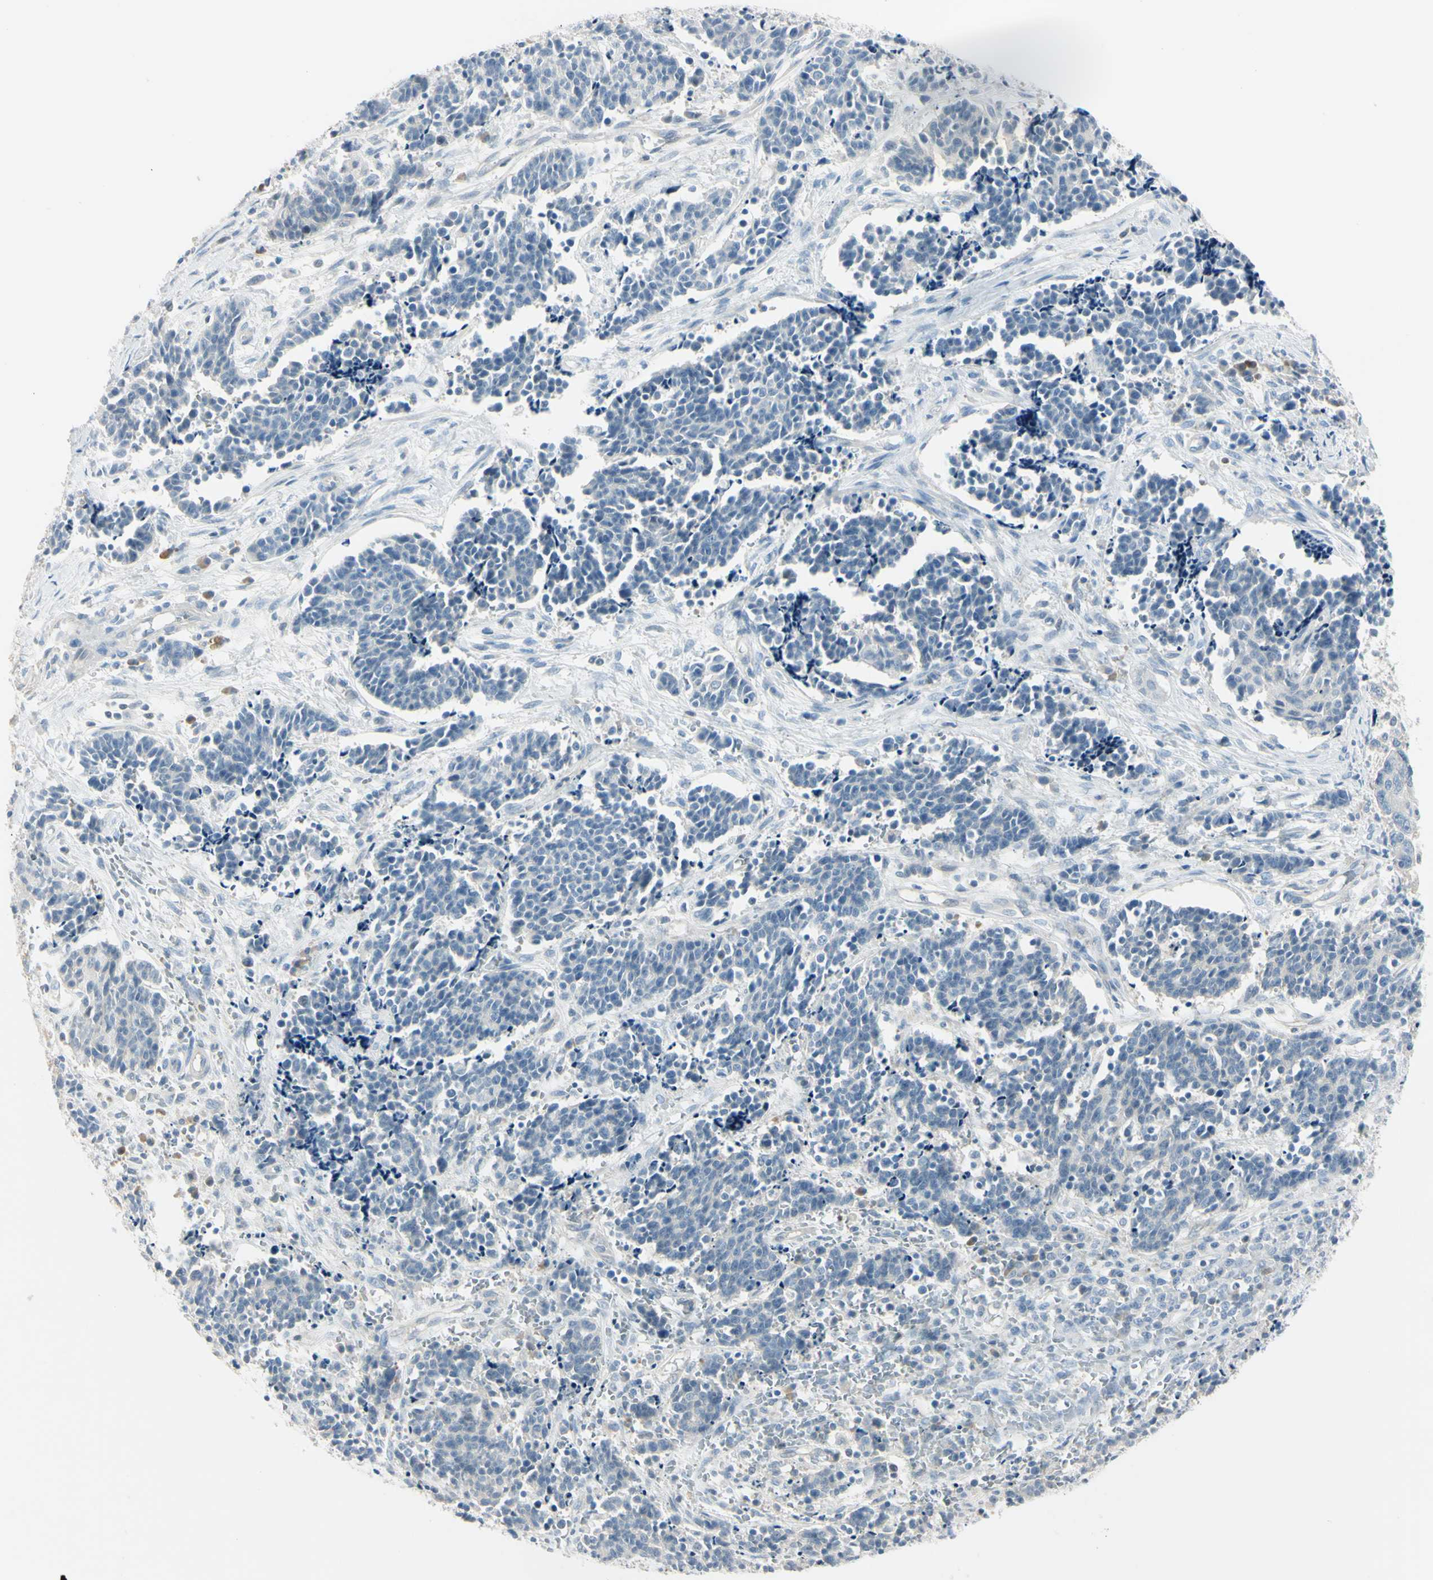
{"staining": {"intensity": "negative", "quantity": "none", "location": "none"}, "tissue": "cervical cancer", "cell_type": "Tumor cells", "image_type": "cancer", "snomed": [{"axis": "morphology", "description": "Squamous cell carcinoma, NOS"}, {"axis": "topography", "description": "Cervix"}], "caption": "Photomicrograph shows no protein positivity in tumor cells of cervical cancer (squamous cell carcinoma) tissue. (DAB IHC with hematoxylin counter stain).", "gene": "ASB9", "patient": {"sex": "female", "age": 35}}